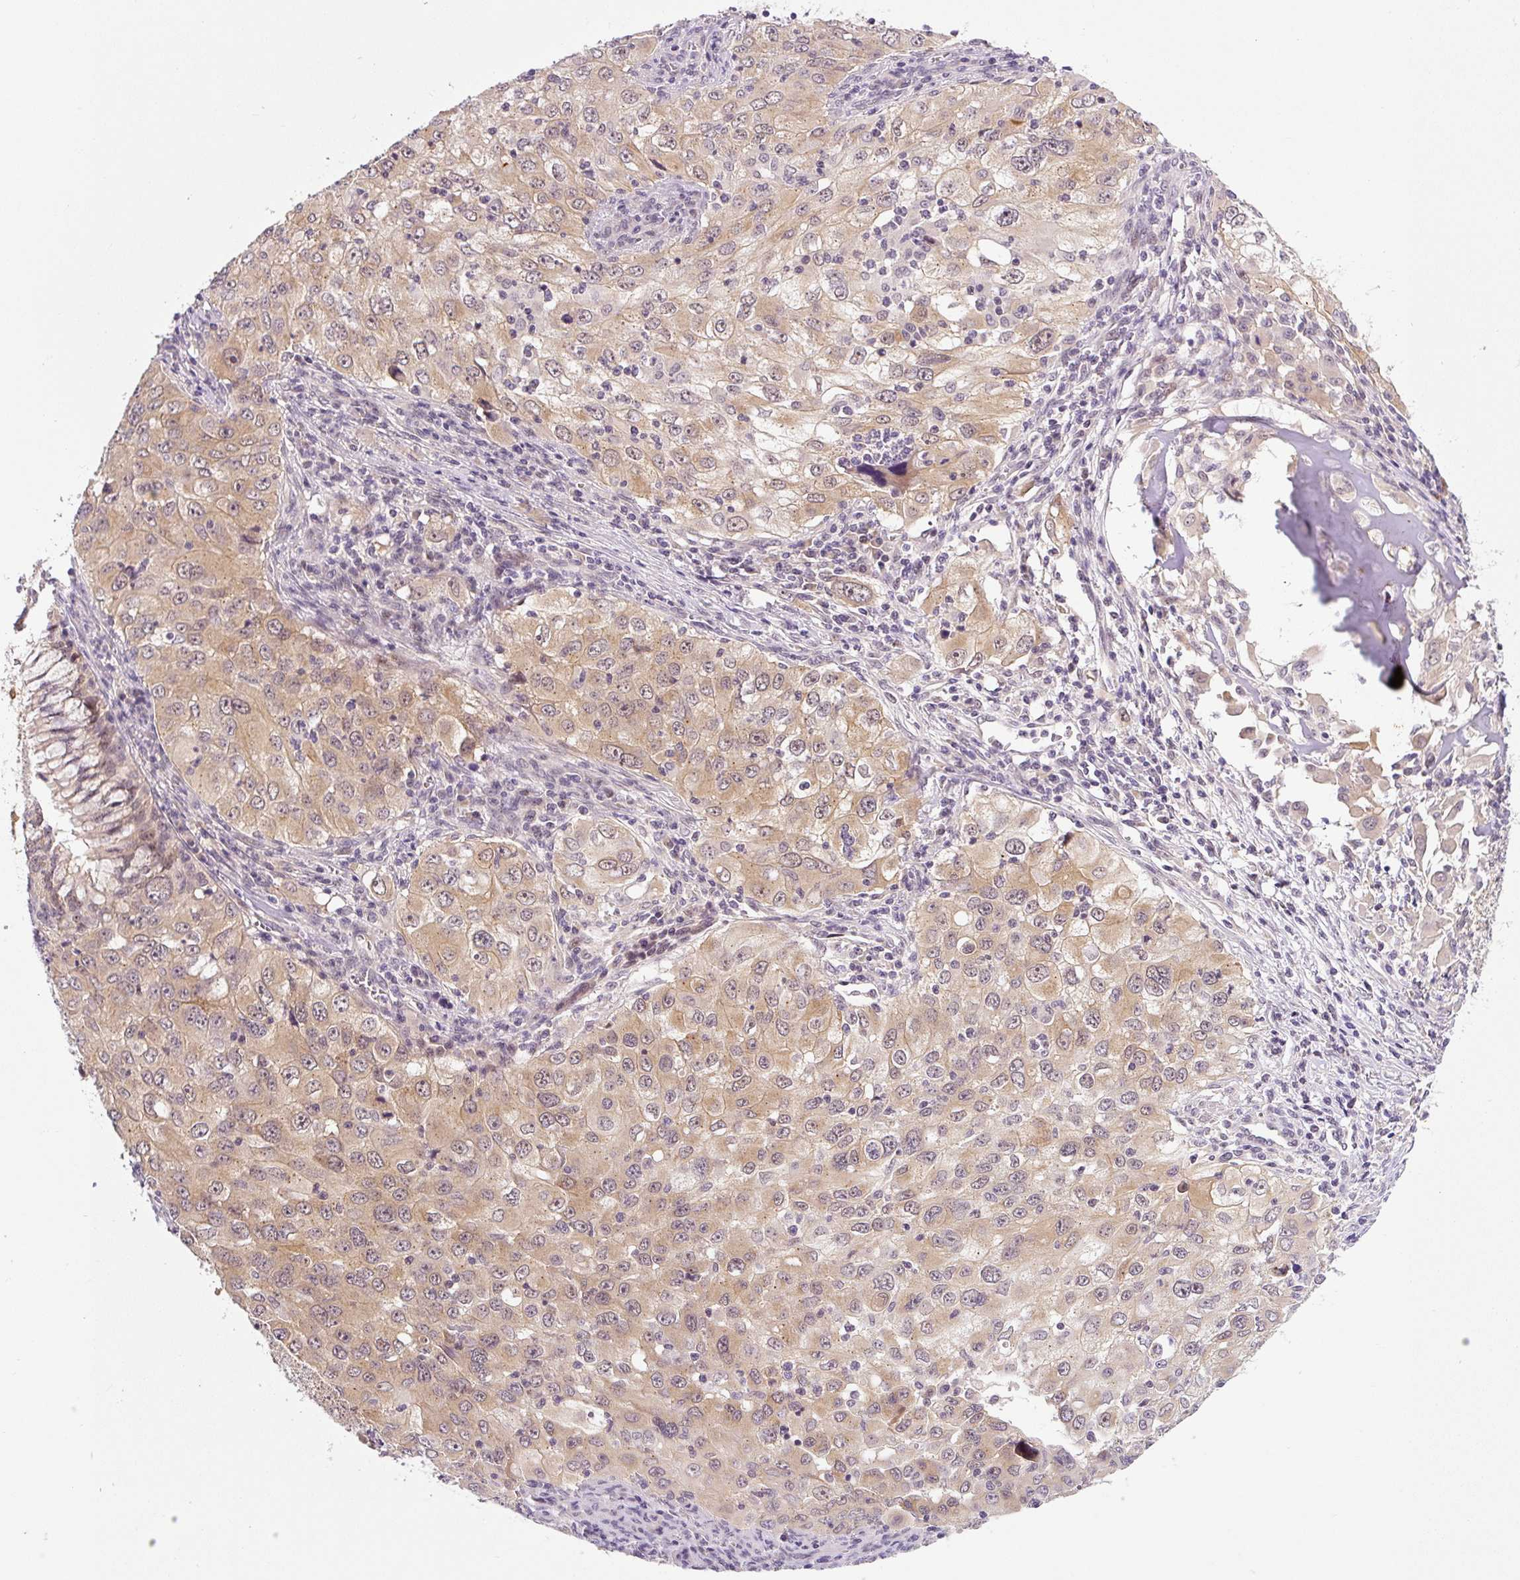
{"staining": {"intensity": "weak", "quantity": ">75%", "location": "cytoplasmic/membranous"}, "tissue": "lung cancer", "cell_type": "Tumor cells", "image_type": "cancer", "snomed": [{"axis": "morphology", "description": "Adenocarcinoma, NOS"}, {"axis": "morphology", "description": "Adenocarcinoma, metastatic, NOS"}, {"axis": "topography", "description": "Lymph node"}, {"axis": "topography", "description": "Lung"}], "caption": "A low amount of weak cytoplasmic/membranous expression is appreciated in about >75% of tumor cells in lung adenocarcinoma tissue.", "gene": "PRKAA2", "patient": {"sex": "female", "age": 42}}